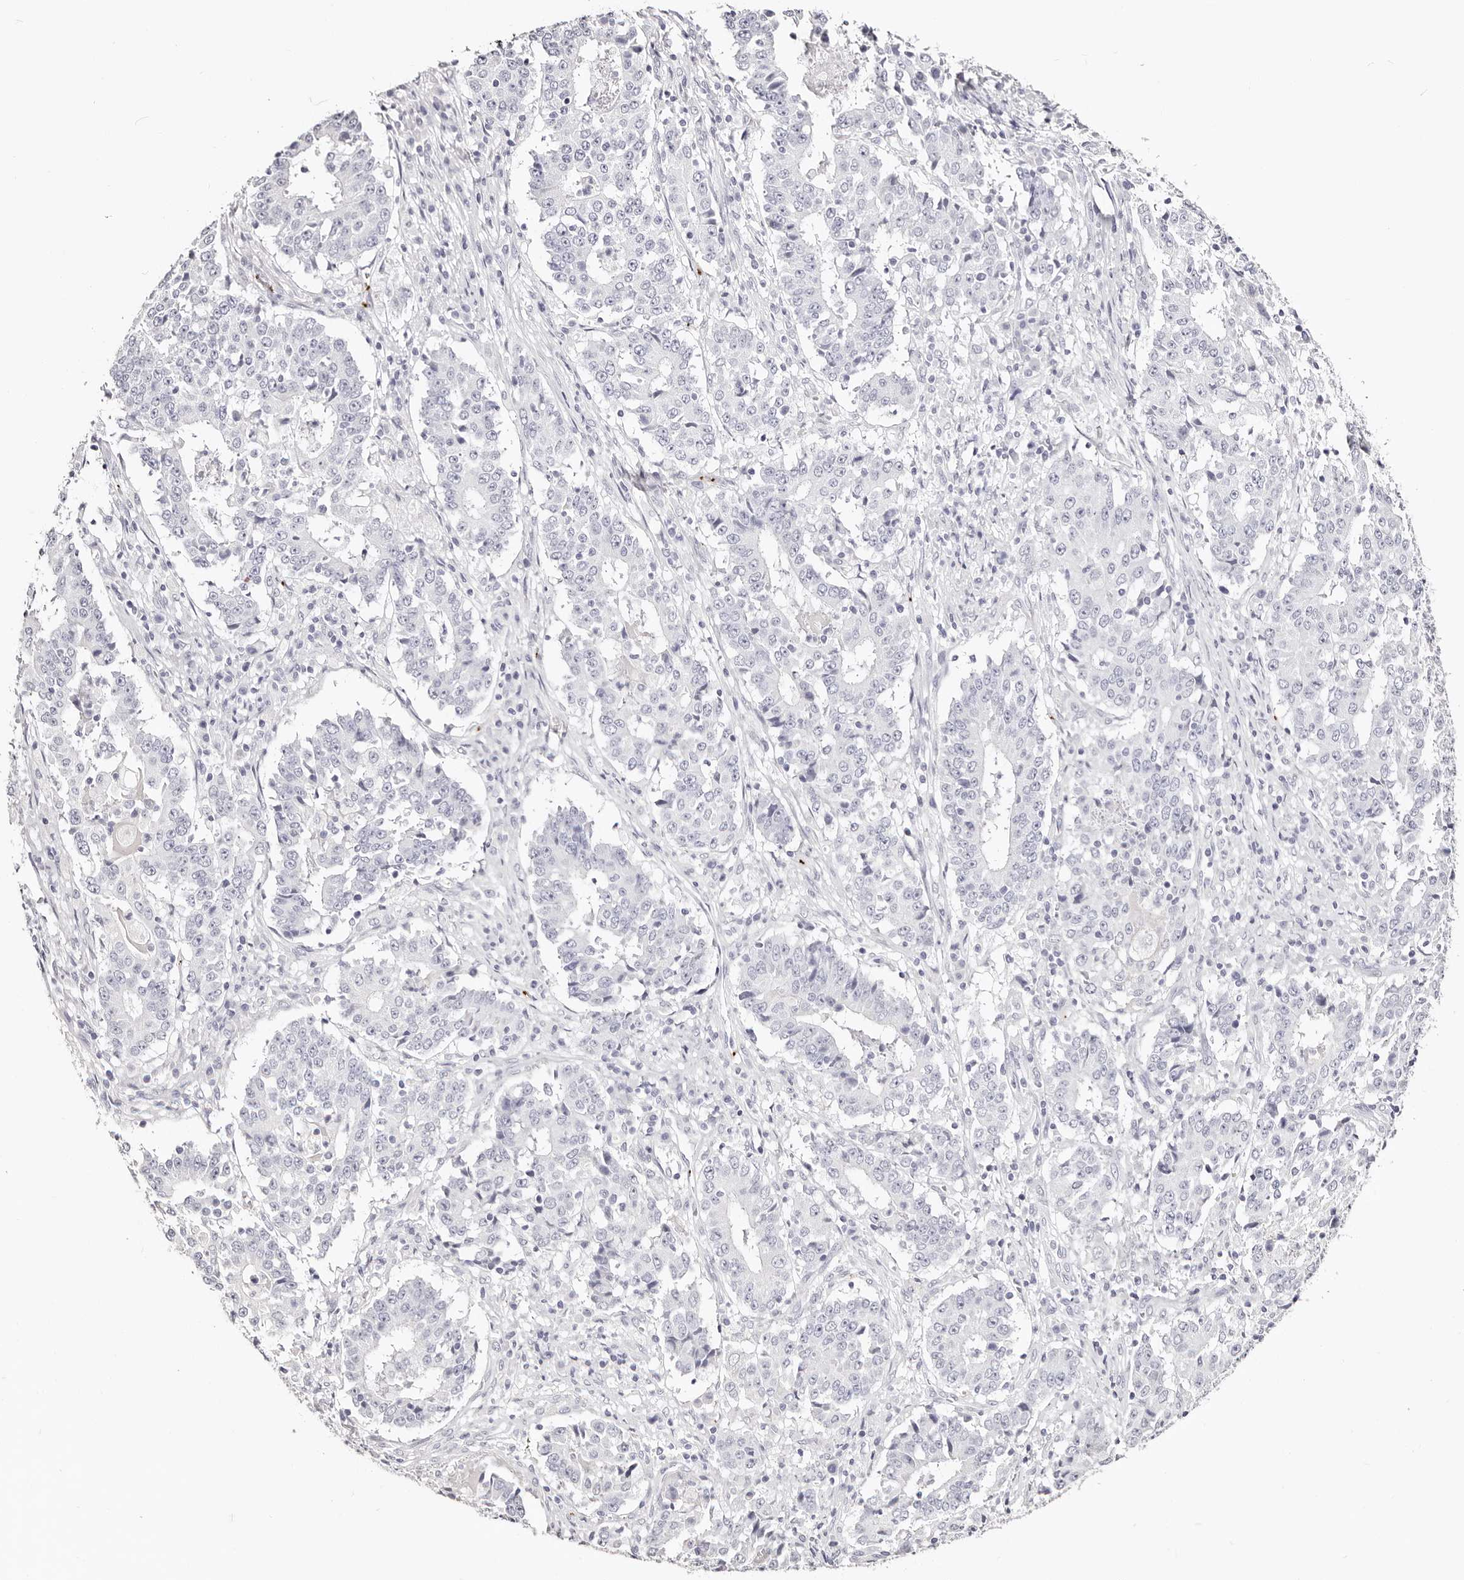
{"staining": {"intensity": "negative", "quantity": "none", "location": "none"}, "tissue": "stomach cancer", "cell_type": "Tumor cells", "image_type": "cancer", "snomed": [{"axis": "morphology", "description": "Adenocarcinoma, NOS"}, {"axis": "topography", "description": "Stomach"}], "caption": "Immunohistochemical staining of stomach cancer (adenocarcinoma) displays no significant expression in tumor cells.", "gene": "PF4", "patient": {"sex": "male", "age": 59}}